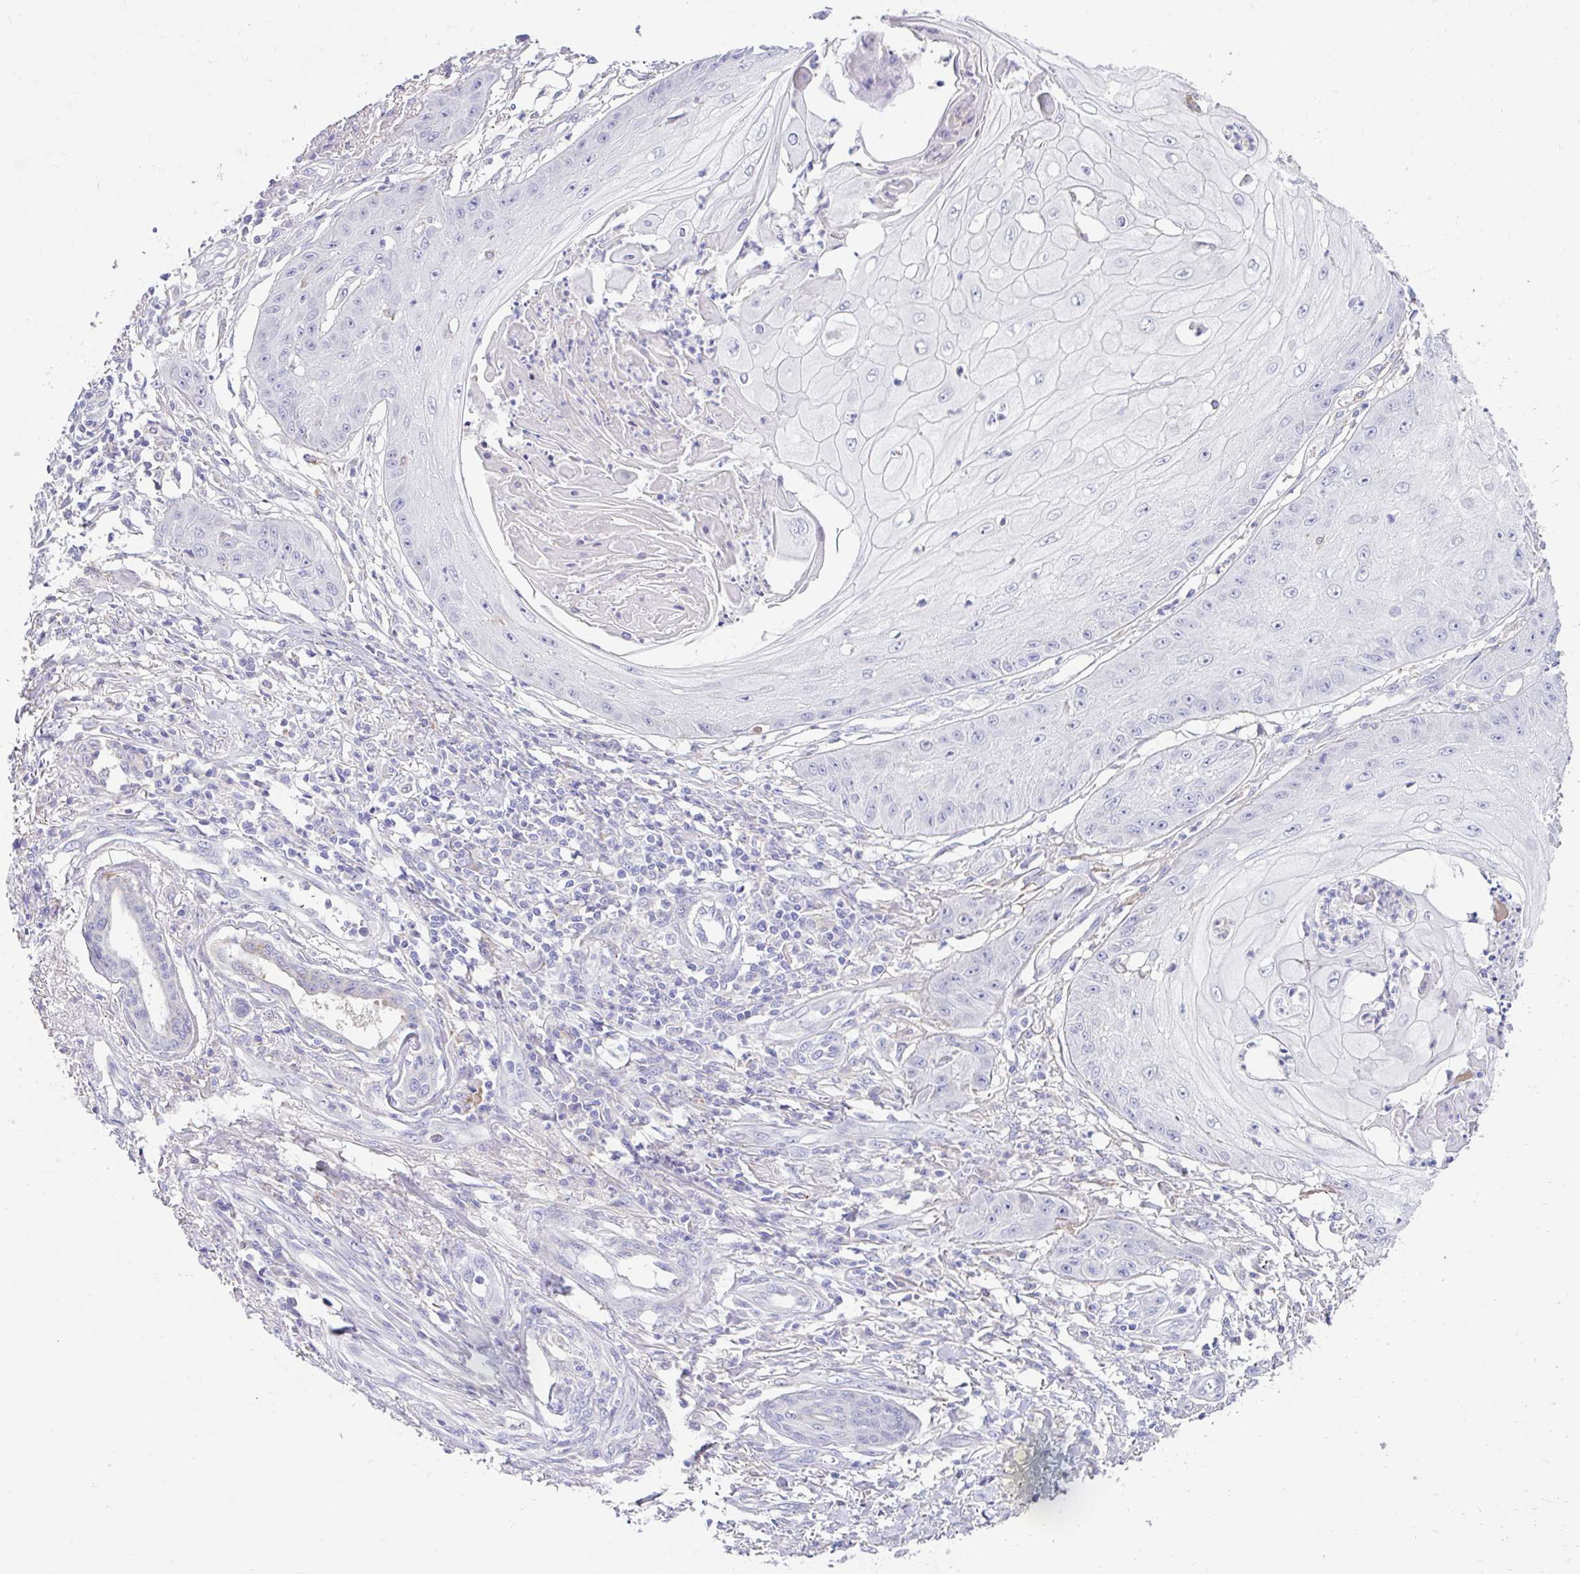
{"staining": {"intensity": "negative", "quantity": "none", "location": "none"}, "tissue": "skin cancer", "cell_type": "Tumor cells", "image_type": "cancer", "snomed": [{"axis": "morphology", "description": "Squamous cell carcinoma, NOS"}, {"axis": "topography", "description": "Skin"}], "caption": "Human skin cancer (squamous cell carcinoma) stained for a protein using immunohistochemistry demonstrates no positivity in tumor cells.", "gene": "ZNF33A", "patient": {"sex": "male", "age": 70}}